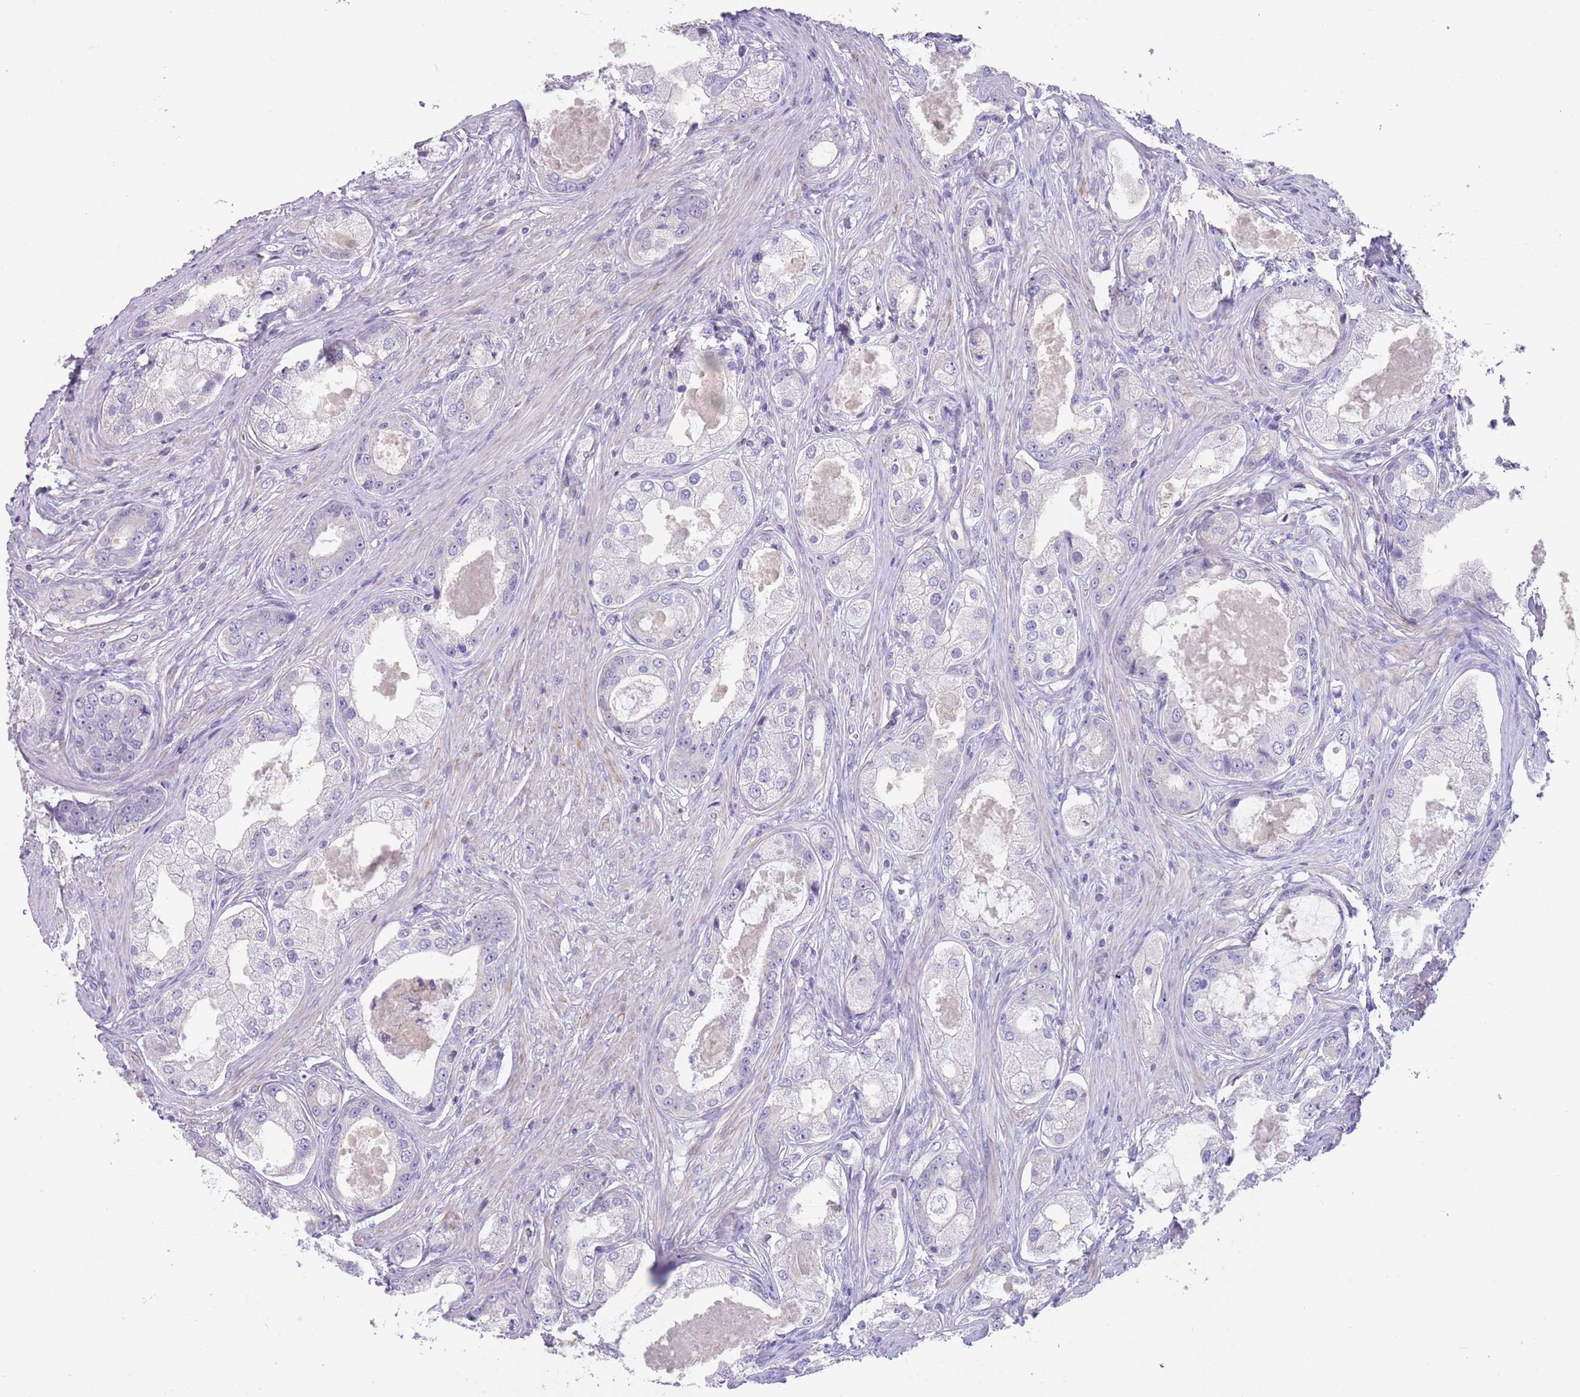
{"staining": {"intensity": "negative", "quantity": "none", "location": "none"}, "tissue": "prostate cancer", "cell_type": "Tumor cells", "image_type": "cancer", "snomed": [{"axis": "morphology", "description": "Adenocarcinoma, Low grade"}, {"axis": "topography", "description": "Prostate"}], "caption": "This is an immunohistochemistry photomicrograph of prostate cancer. There is no positivity in tumor cells.", "gene": "ZNF14", "patient": {"sex": "male", "age": 68}}